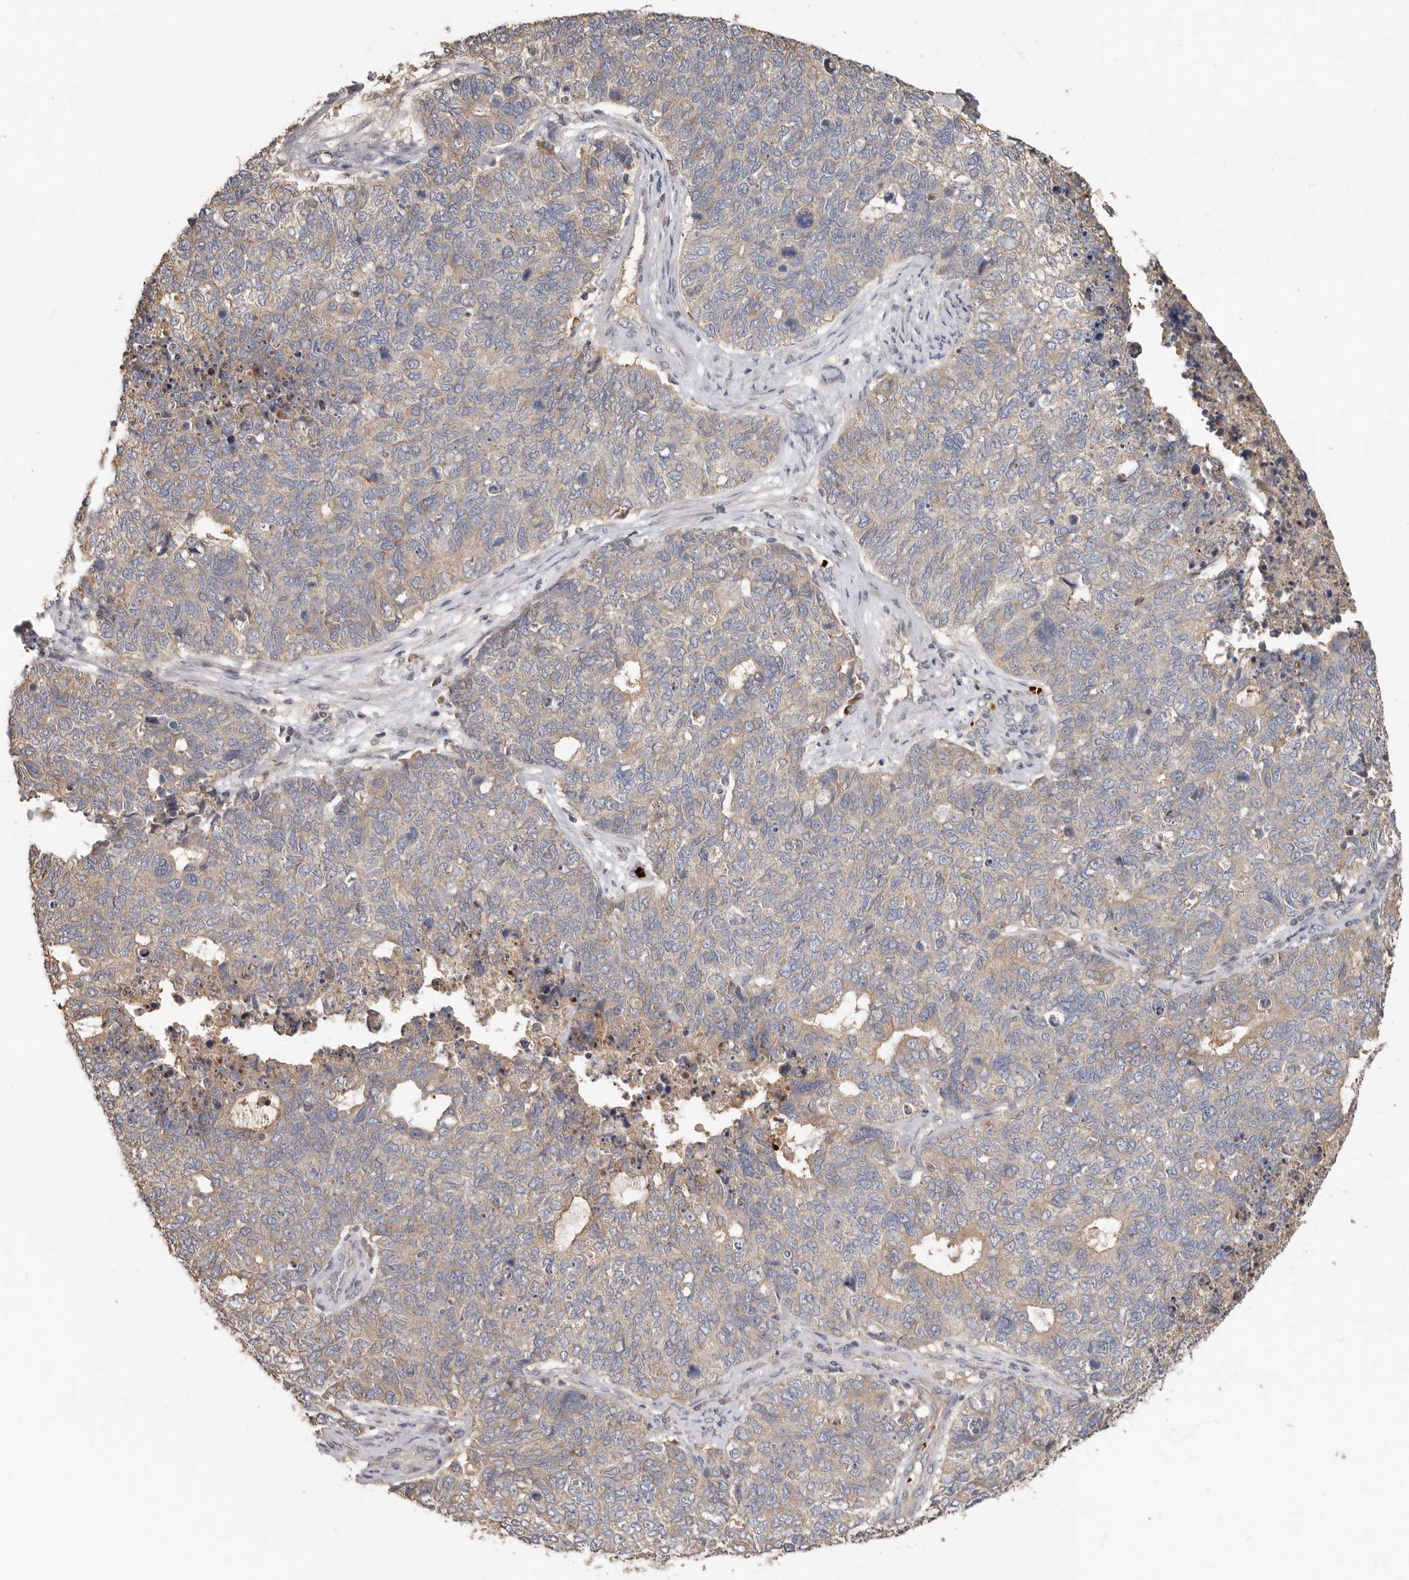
{"staining": {"intensity": "weak", "quantity": ">75%", "location": "cytoplasmic/membranous"}, "tissue": "cervical cancer", "cell_type": "Tumor cells", "image_type": "cancer", "snomed": [{"axis": "morphology", "description": "Squamous cell carcinoma, NOS"}, {"axis": "topography", "description": "Cervix"}], "caption": "Brown immunohistochemical staining in human squamous cell carcinoma (cervical) exhibits weak cytoplasmic/membranous positivity in approximately >75% of tumor cells. Using DAB (brown) and hematoxylin (blue) stains, captured at high magnification using brightfield microscopy.", "gene": "KIF26B", "patient": {"sex": "female", "age": 63}}